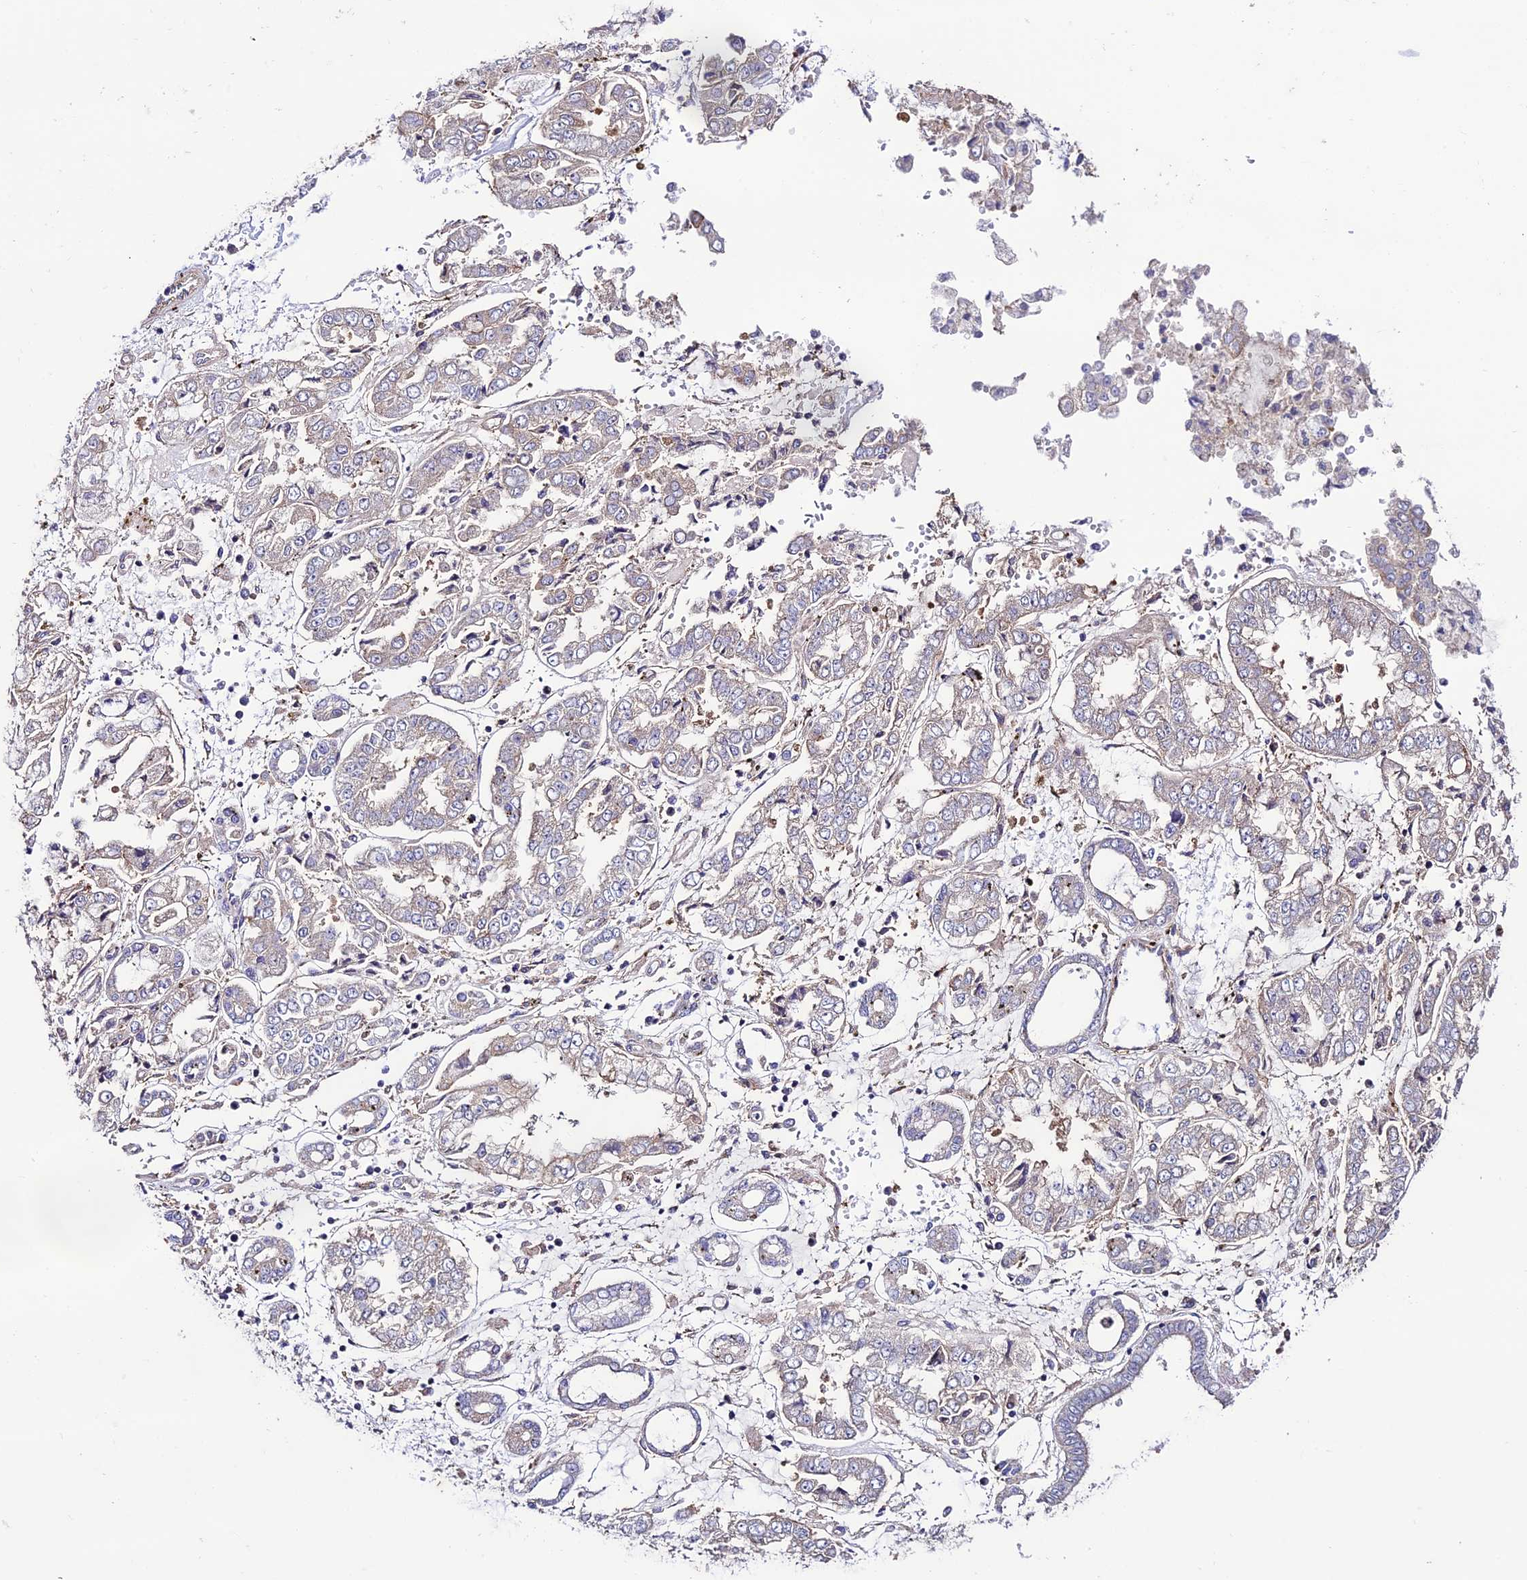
{"staining": {"intensity": "negative", "quantity": "none", "location": "none"}, "tissue": "stomach cancer", "cell_type": "Tumor cells", "image_type": "cancer", "snomed": [{"axis": "morphology", "description": "Adenocarcinoma, NOS"}, {"axis": "topography", "description": "Stomach"}], "caption": "IHC image of neoplastic tissue: stomach cancer (adenocarcinoma) stained with DAB demonstrates no significant protein staining in tumor cells.", "gene": "BRME1", "patient": {"sex": "male", "age": 76}}